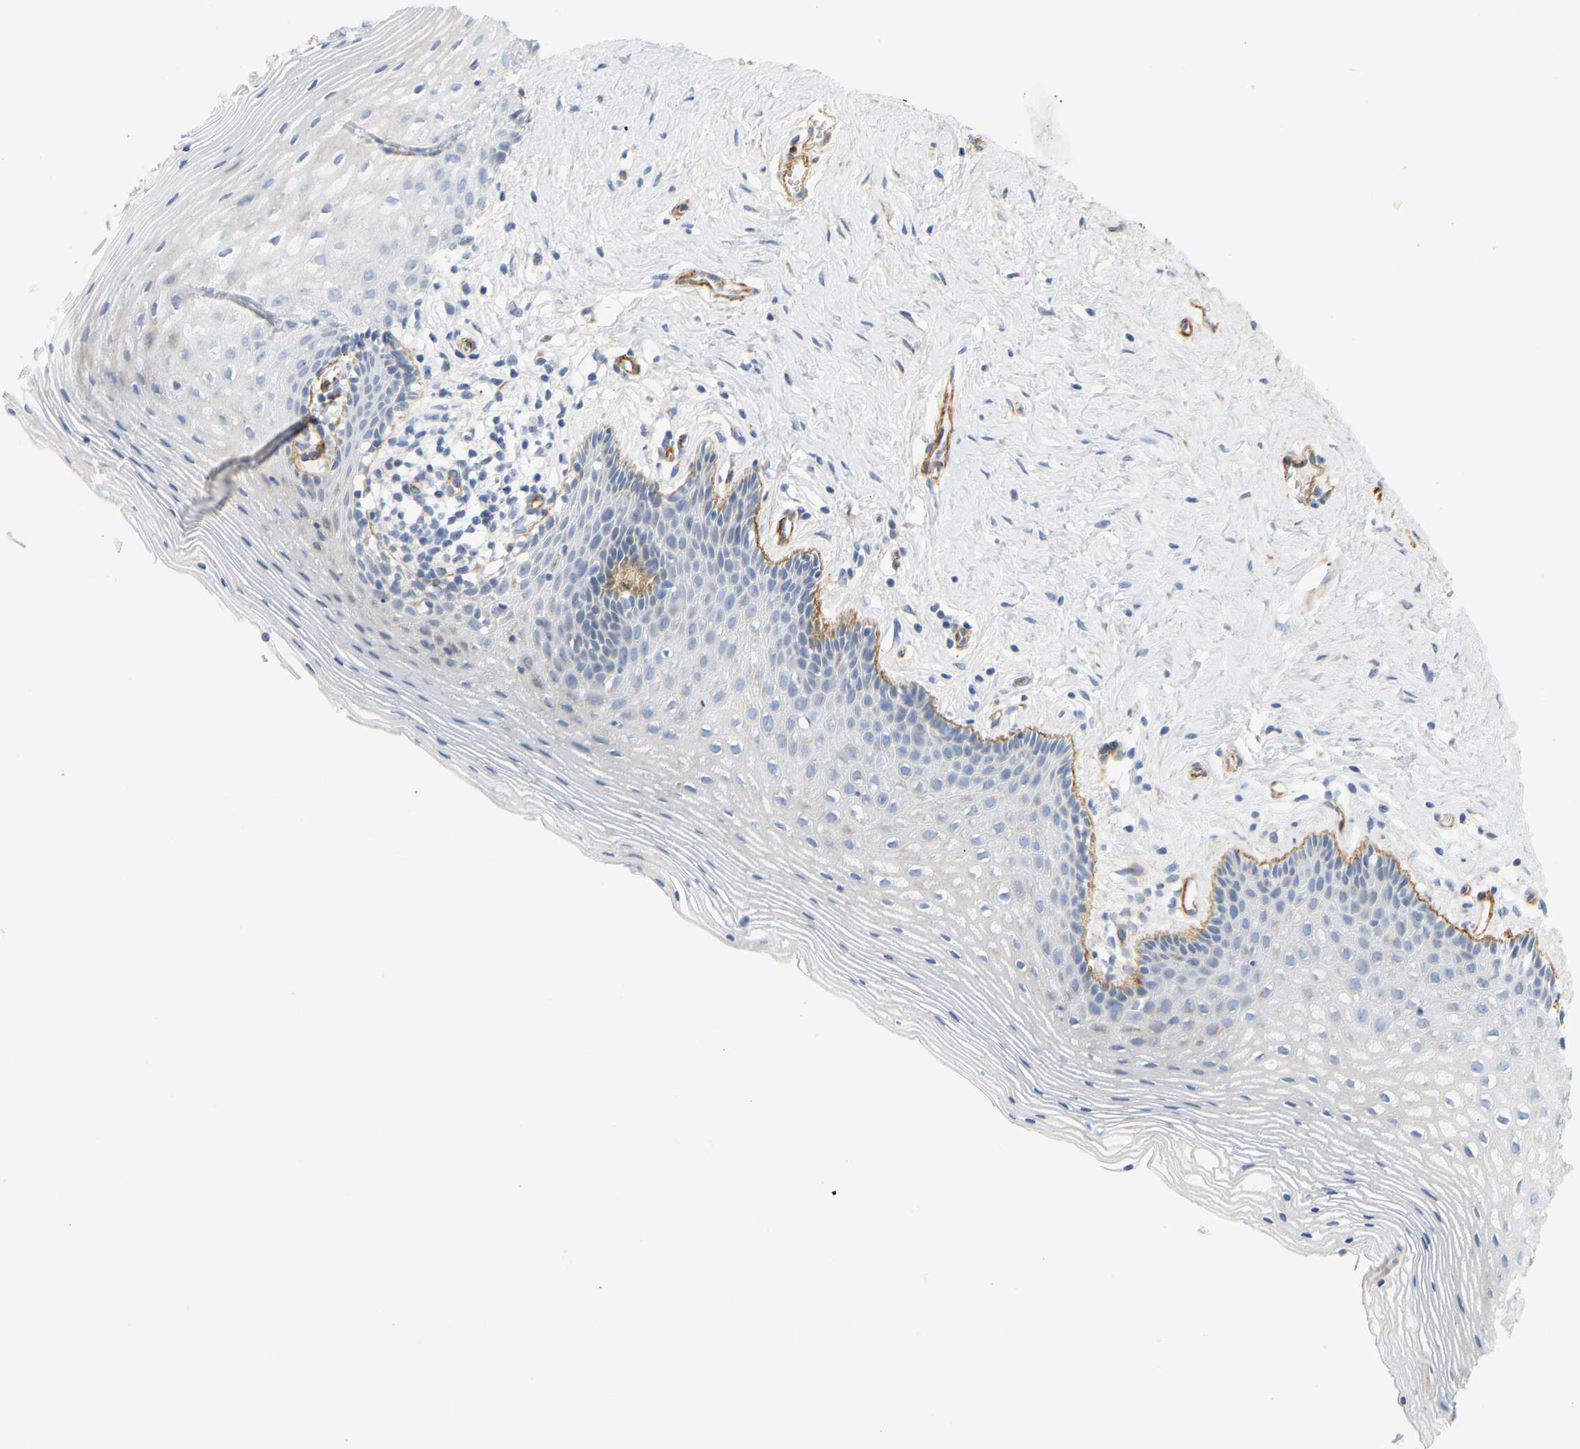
{"staining": {"intensity": "moderate", "quantity": "<25%", "location": "cytoplasmic/membranous"}, "tissue": "vagina", "cell_type": "Squamous epithelial cells", "image_type": "normal", "snomed": [{"axis": "morphology", "description": "Normal tissue, NOS"}, {"axis": "topography", "description": "Vagina"}], "caption": "Protein expression analysis of unremarkable vagina exhibits moderate cytoplasmic/membranous positivity in about <25% of squamous epithelial cells.", "gene": "SLC30A7", "patient": {"sex": "female", "age": 32}}